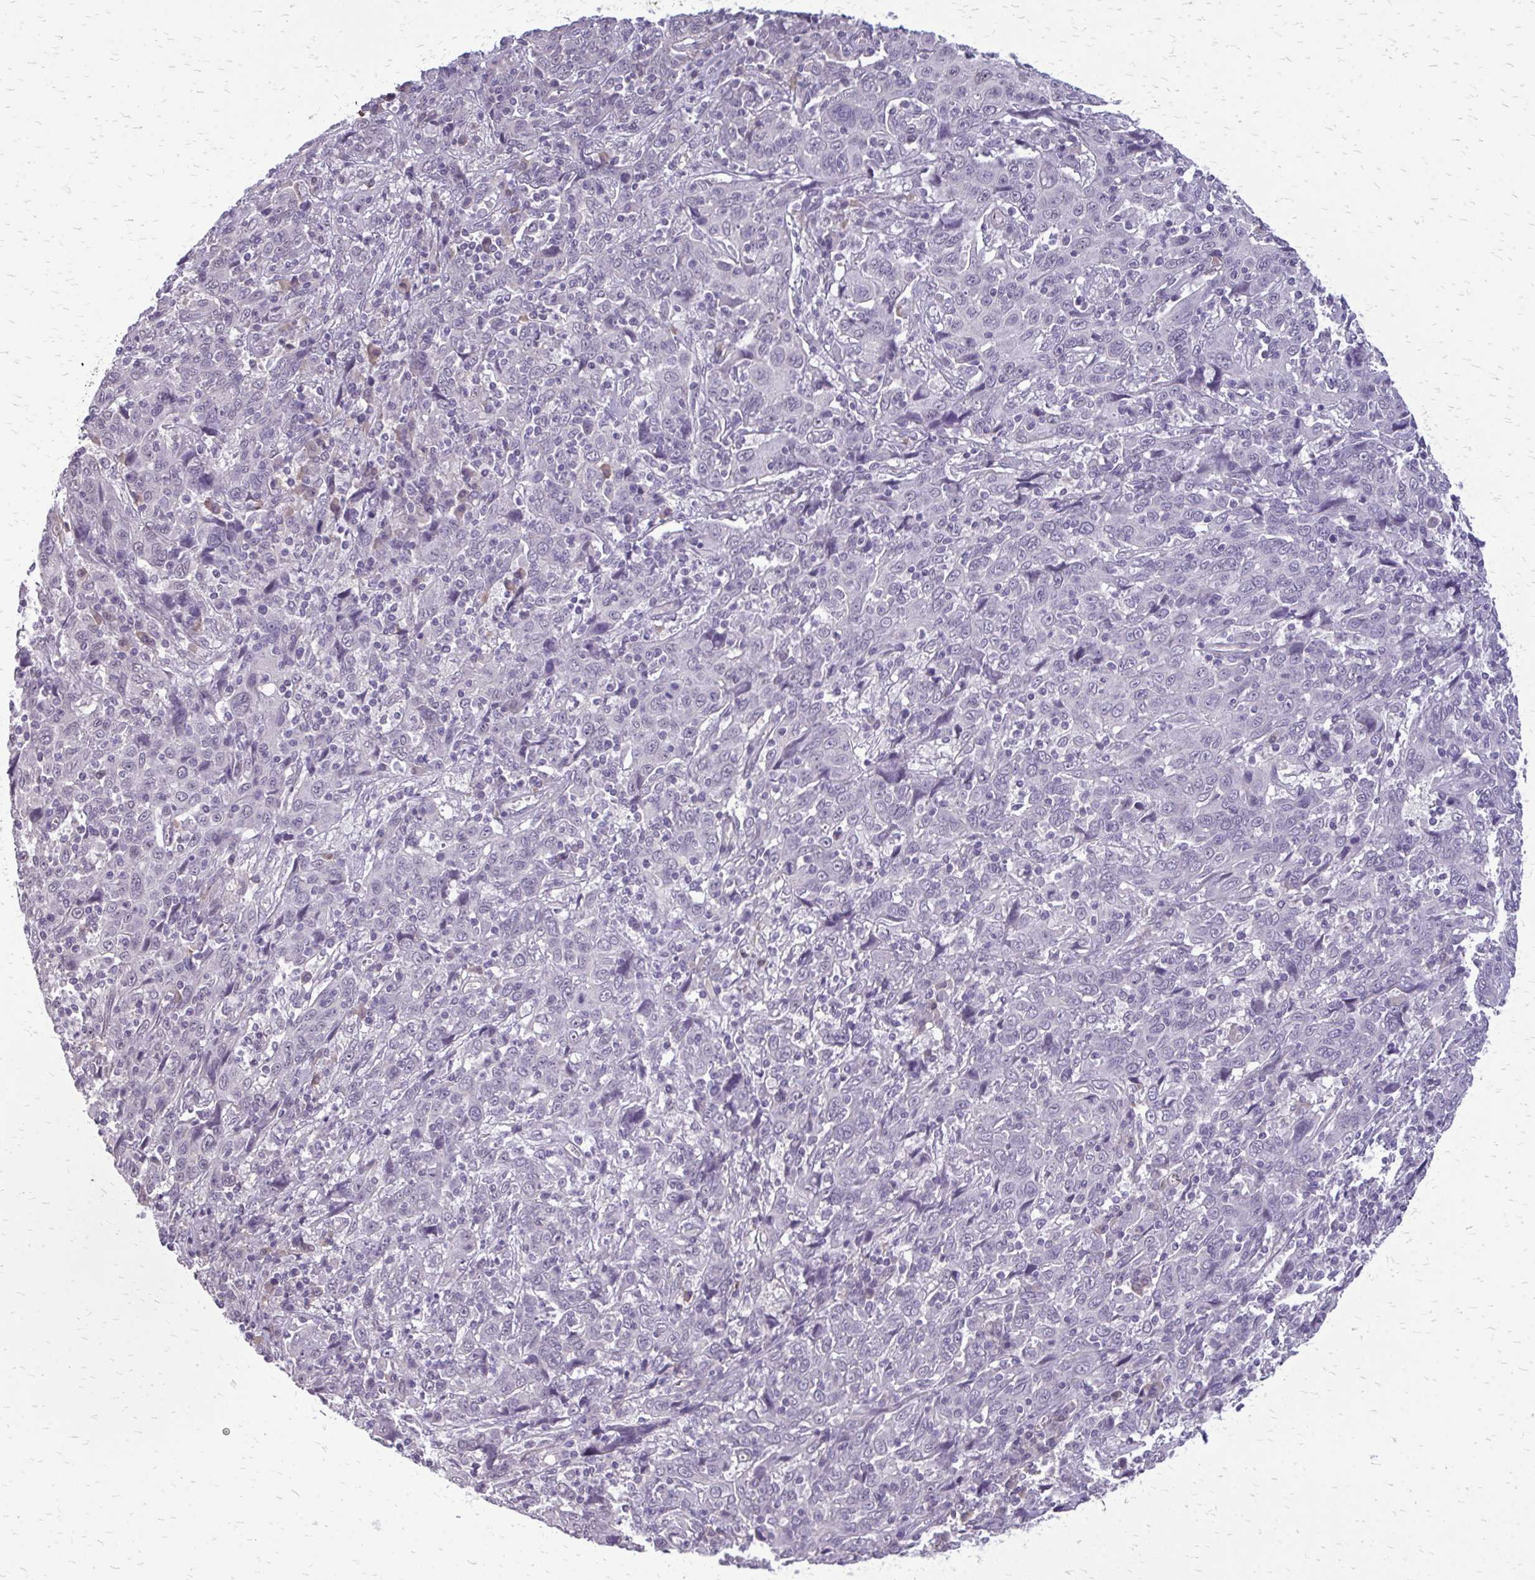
{"staining": {"intensity": "negative", "quantity": "none", "location": "none"}, "tissue": "cervical cancer", "cell_type": "Tumor cells", "image_type": "cancer", "snomed": [{"axis": "morphology", "description": "Squamous cell carcinoma, NOS"}, {"axis": "topography", "description": "Cervix"}], "caption": "Immunohistochemical staining of cervical cancer (squamous cell carcinoma) demonstrates no significant expression in tumor cells. (Brightfield microscopy of DAB (3,3'-diaminobenzidine) immunohistochemistry at high magnification).", "gene": "PLCB1", "patient": {"sex": "female", "age": 46}}